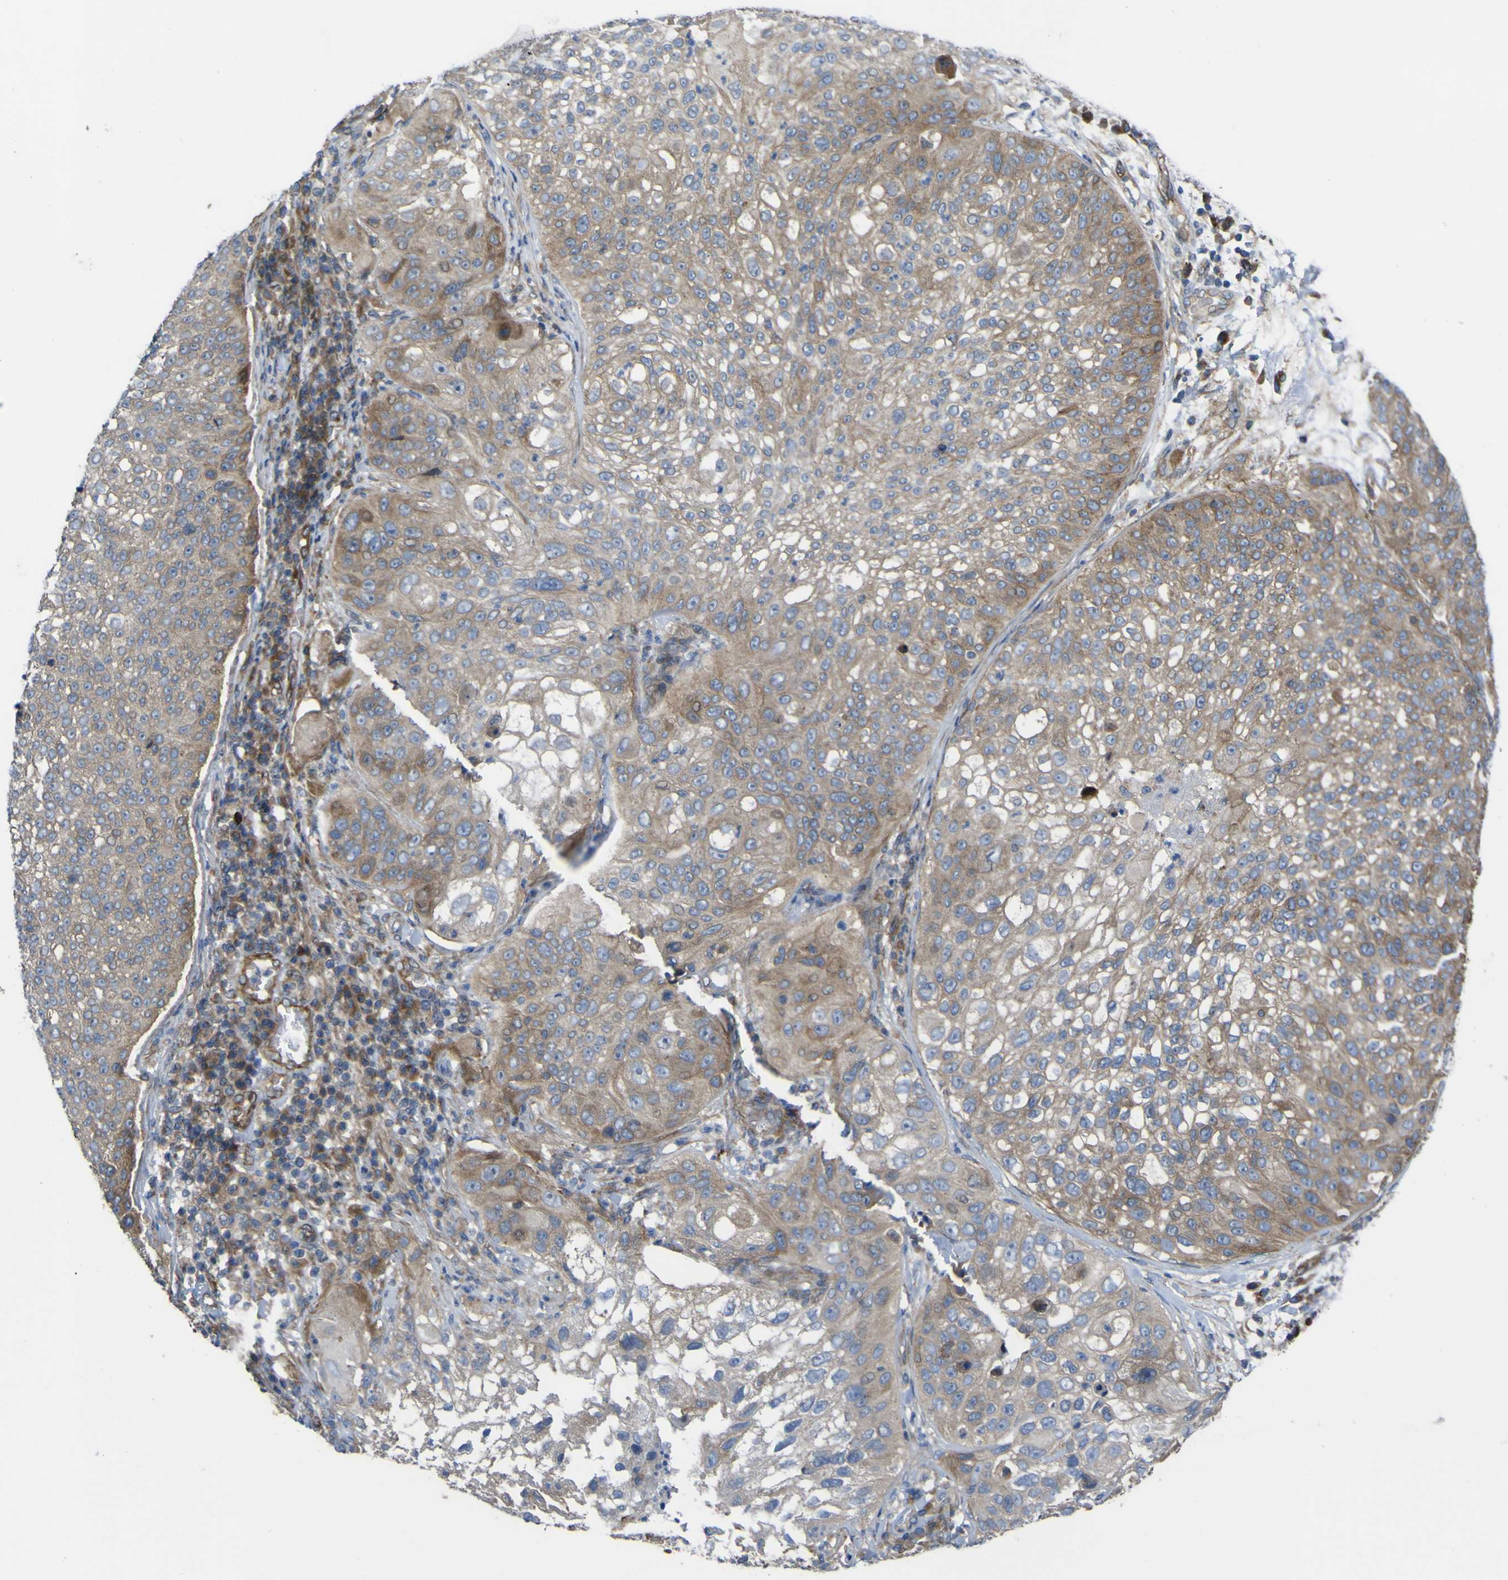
{"staining": {"intensity": "weak", "quantity": "25%-75%", "location": "cytoplasmic/membranous"}, "tissue": "lung cancer", "cell_type": "Tumor cells", "image_type": "cancer", "snomed": [{"axis": "morphology", "description": "Inflammation, NOS"}, {"axis": "morphology", "description": "Squamous cell carcinoma, NOS"}, {"axis": "topography", "description": "Lymph node"}, {"axis": "topography", "description": "Soft tissue"}, {"axis": "topography", "description": "Lung"}], "caption": "Lung cancer stained for a protein (brown) shows weak cytoplasmic/membranous positive staining in about 25%-75% of tumor cells.", "gene": "FBXO30", "patient": {"sex": "male", "age": 66}}